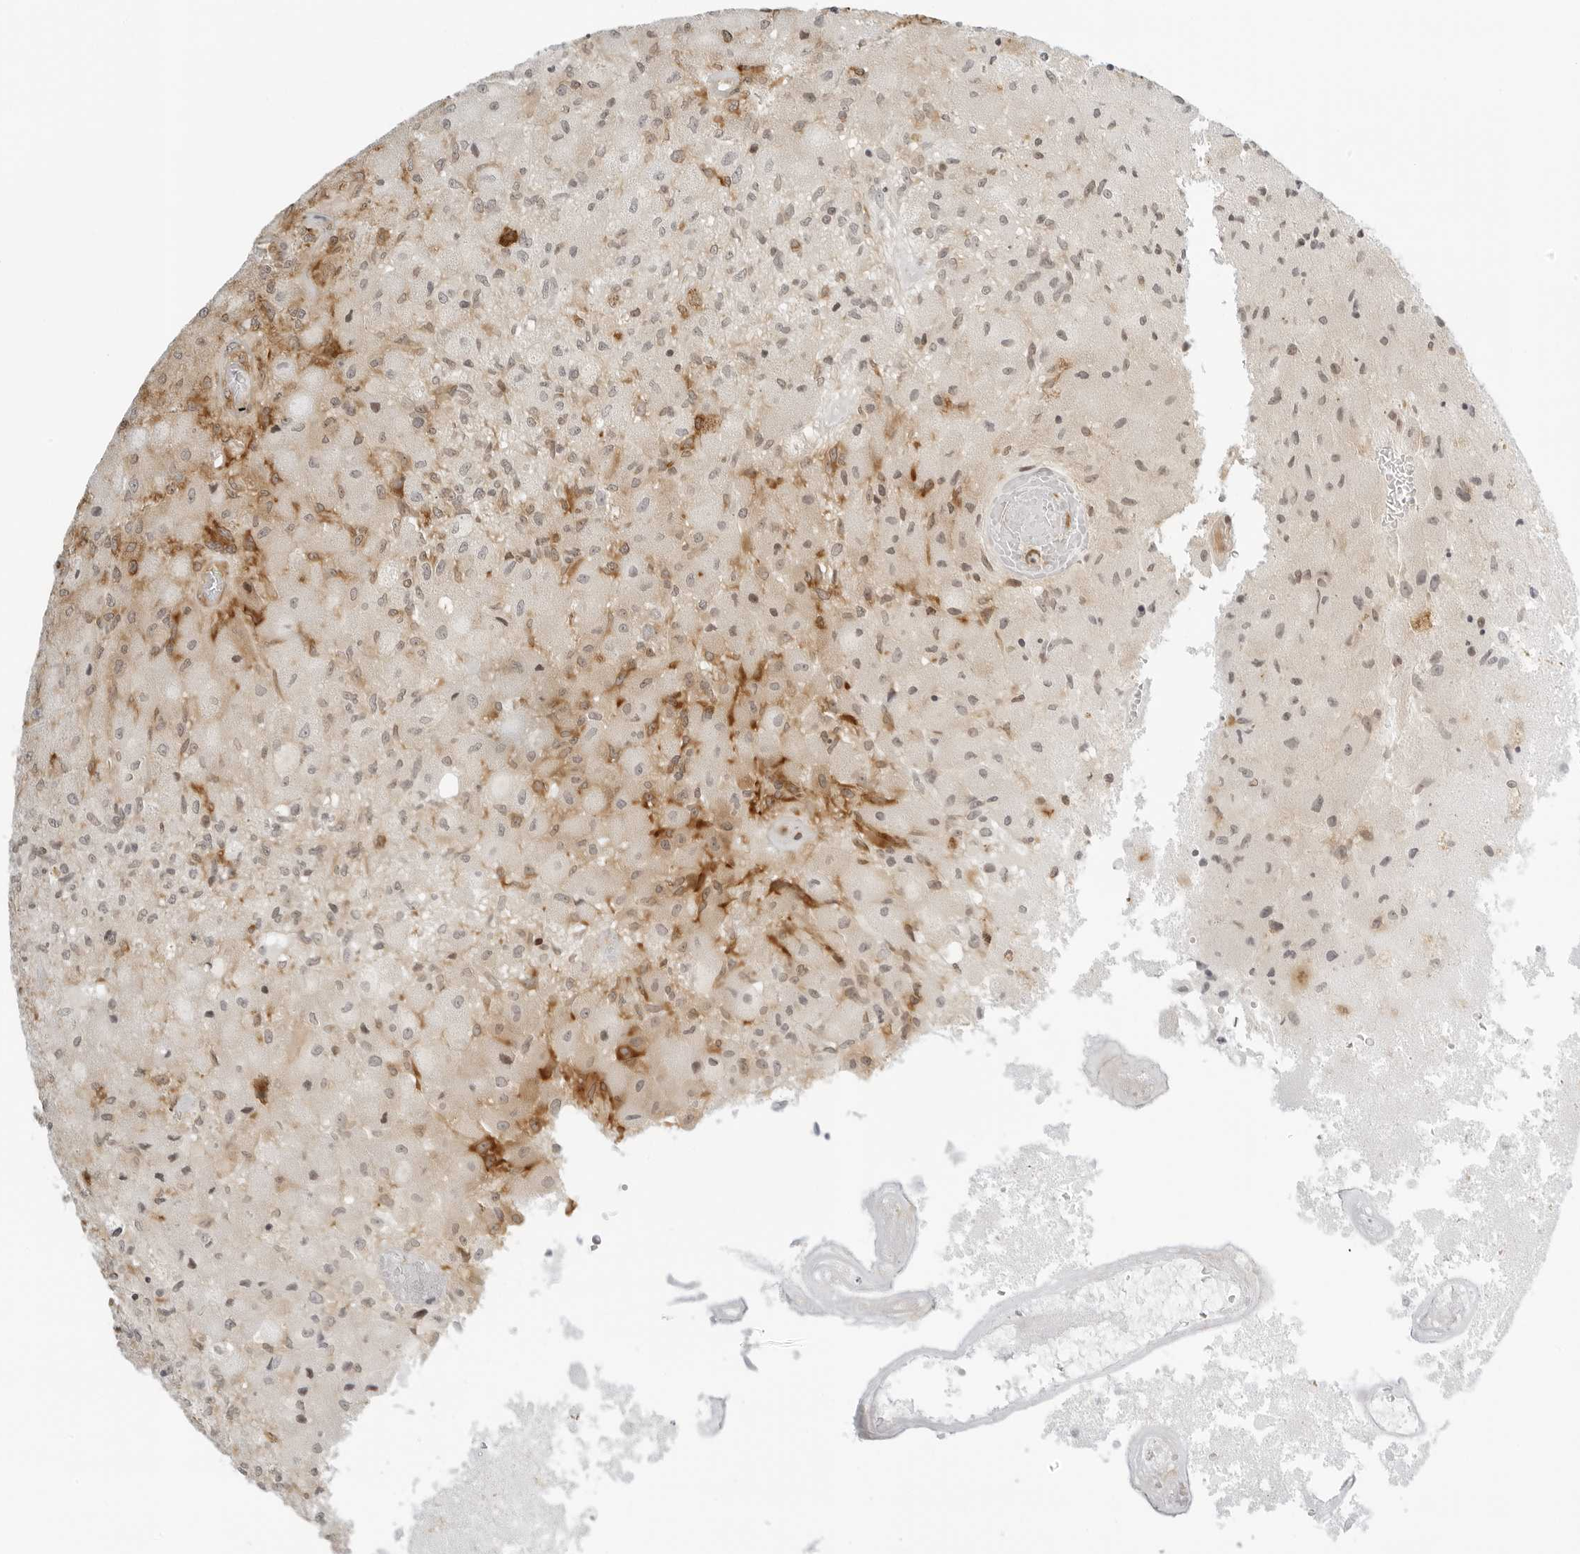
{"staining": {"intensity": "weak", "quantity": "25%-75%", "location": "cytoplasmic/membranous,nuclear"}, "tissue": "glioma", "cell_type": "Tumor cells", "image_type": "cancer", "snomed": [{"axis": "morphology", "description": "Normal tissue, NOS"}, {"axis": "morphology", "description": "Glioma, malignant, High grade"}, {"axis": "topography", "description": "Cerebral cortex"}], "caption": "Immunohistochemical staining of malignant glioma (high-grade) reveals low levels of weak cytoplasmic/membranous and nuclear protein staining in about 25%-75% of tumor cells.", "gene": "EIF4G1", "patient": {"sex": "male", "age": 77}}